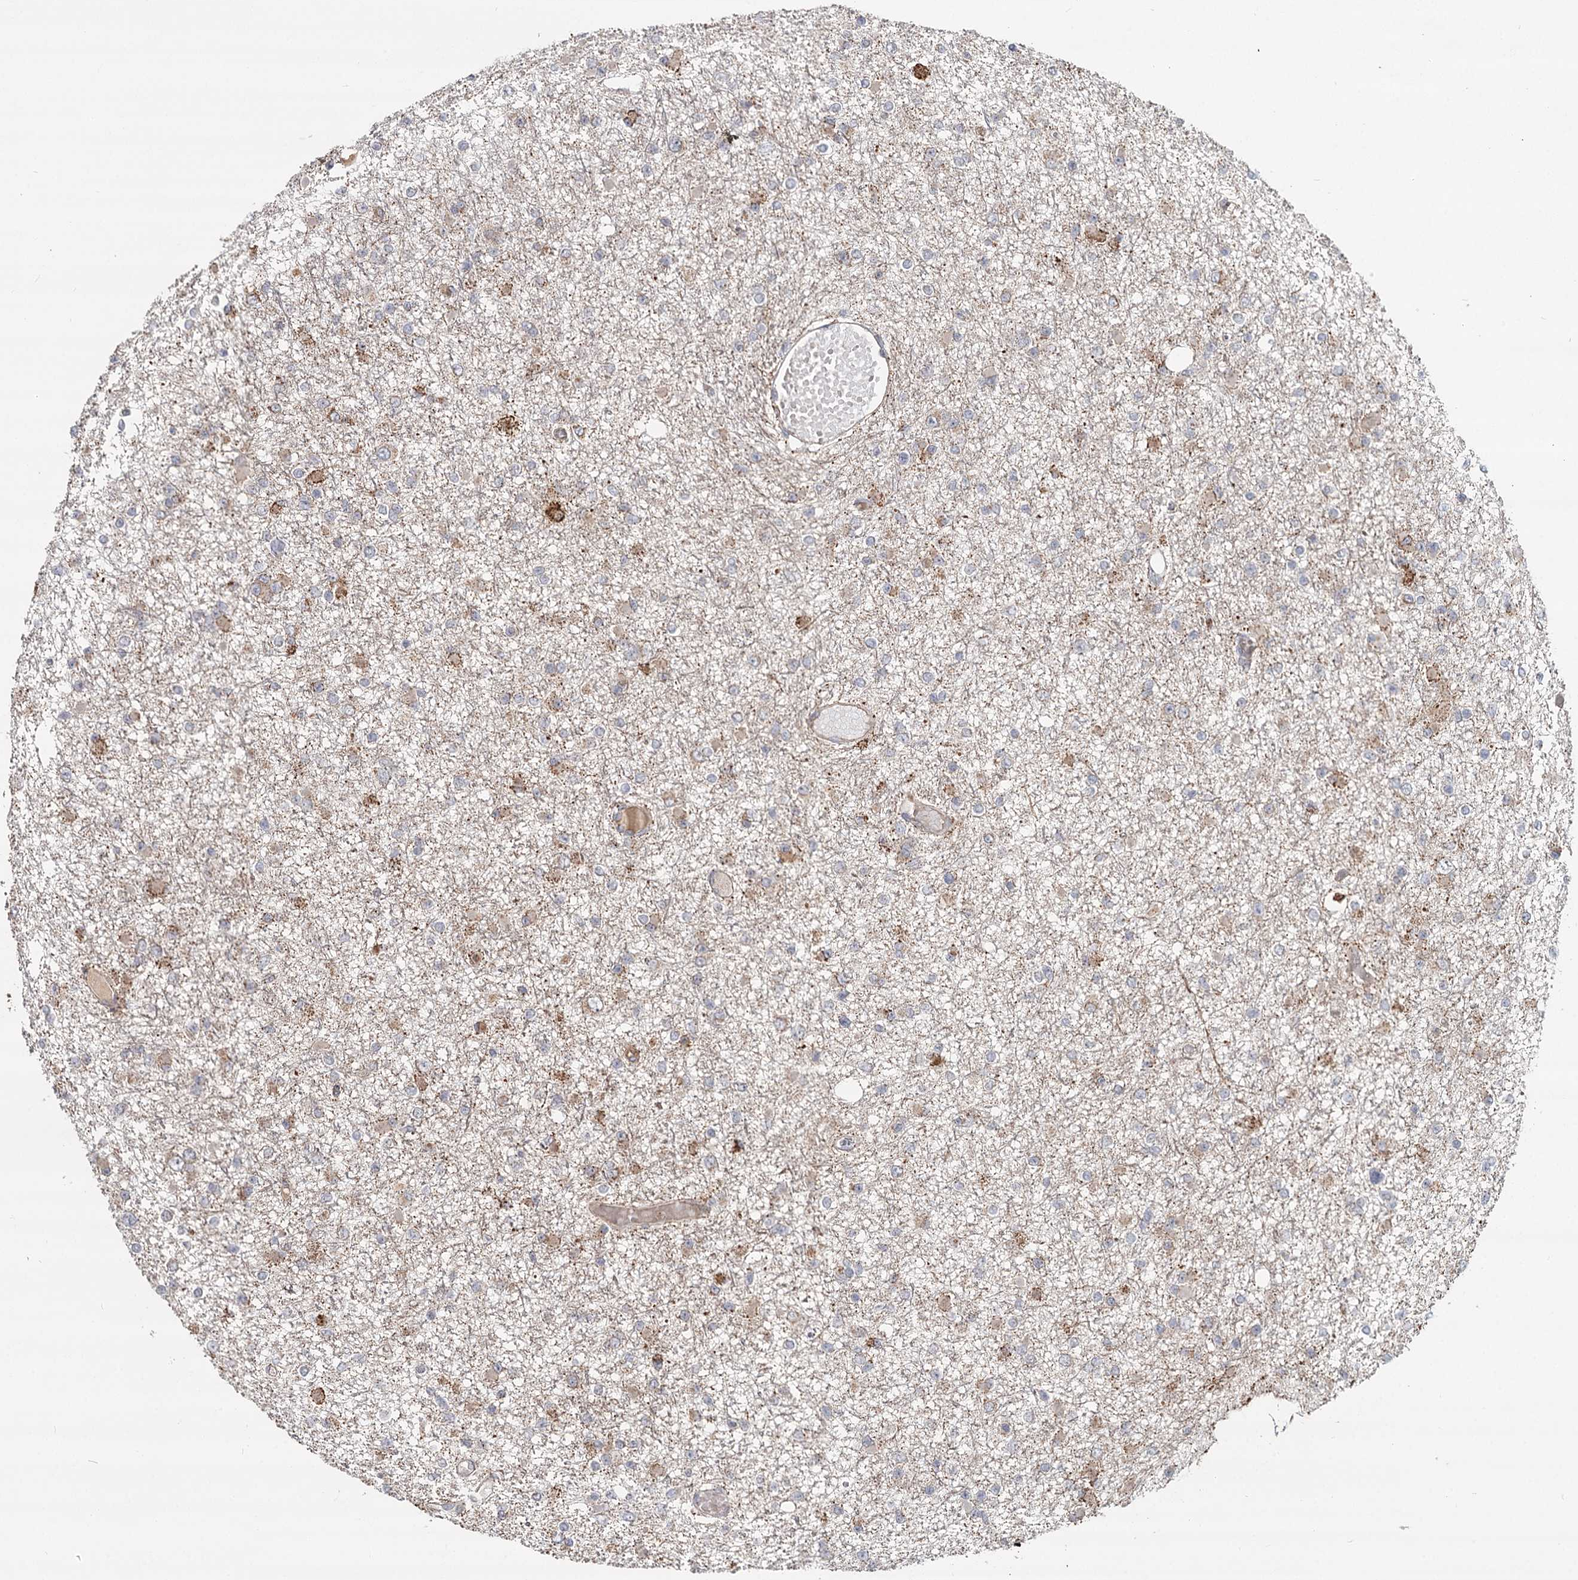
{"staining": {"intensity": "moderate", "quantity": "<25%", "location": "cytoplasmic/membranous"}, "tissue": "glioma", "cell_type": "Tumor cells", "image_type": "cancer", "snomed": [{"axis": "morphology", "description": "Glioma, malignant, Low grade"}, {"axis": "topography", "description": "Brain"}], "caption": "High-power microscopy captured an immunohistochemistry (IHC) micrograph of glioma, revealing moderate cytoplasmic/membranous staining in about <25% of tumor cells. (brown staining indicates protein expression, while blue staining denotes nuclei).", "gene": "CDC123", "patient": {"sex": "female", "age": 22}}